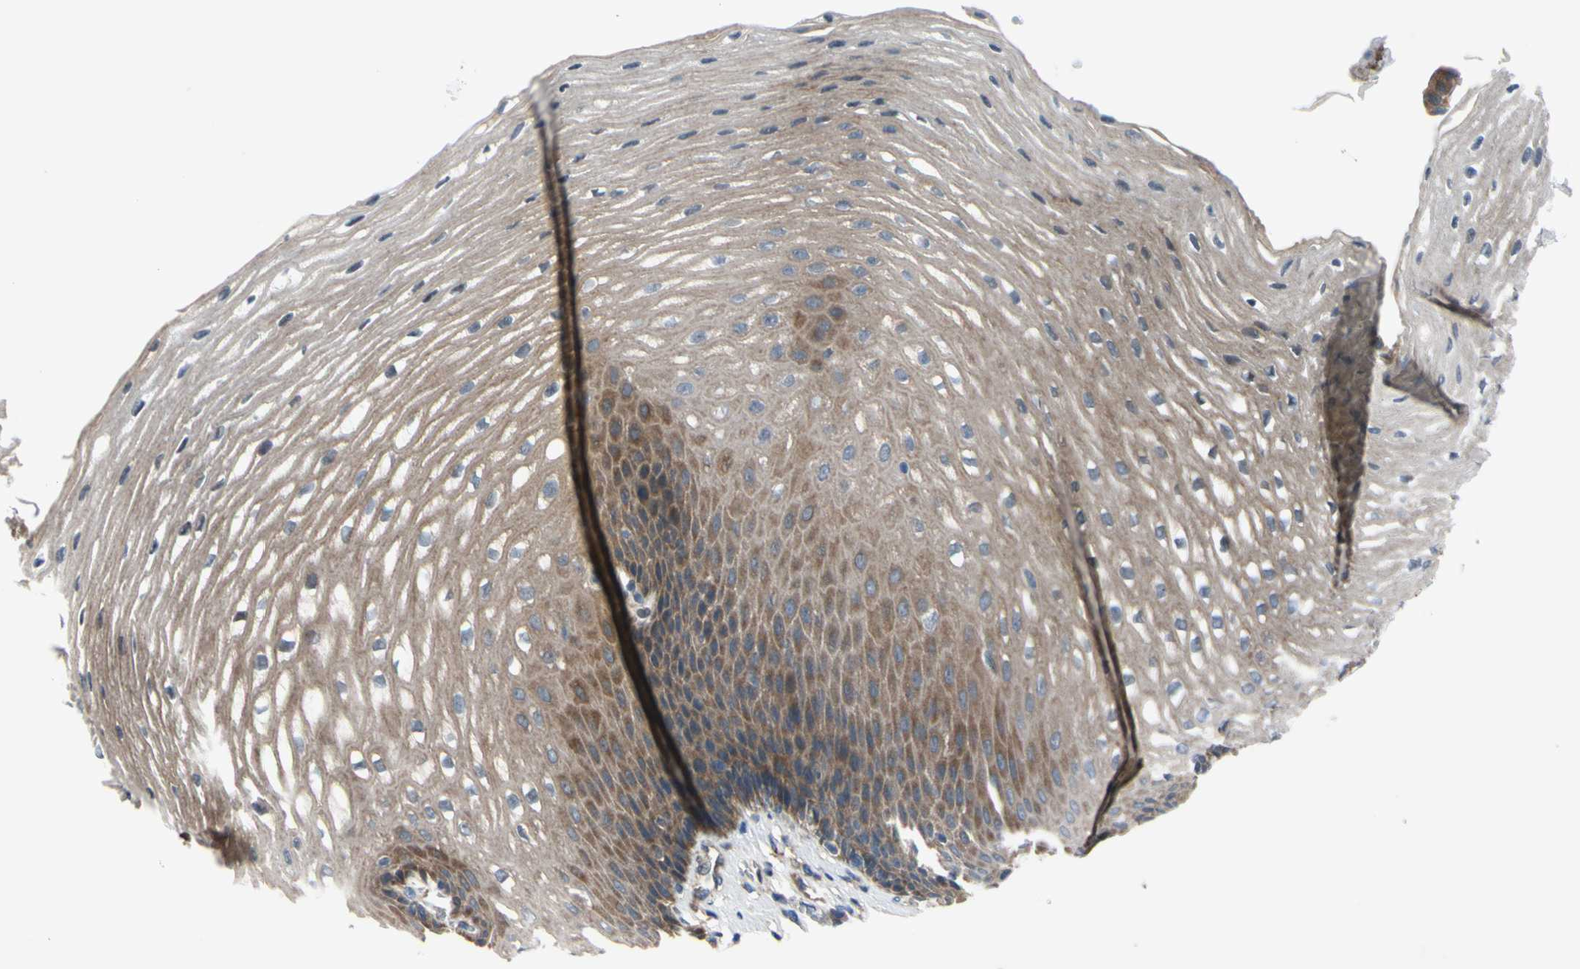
{"staining": {"intensity": "moderate", "quantity": ">75%", "location": "cytoplasmic/membranous"}, "tissue": "esophagus", "cell_type": "Squamous epithelial cells", "image_type": "normal", "snomed": [{"axis": "morphology", "description": "Normal tissue, NOS"}, {"axis": "topography", "description": "Esophagus"}], "caption": "Human esophagus stained for a protein (brown) exhibits moderate cytoplasmic/membranous positive staining in about >75% of squamous epithelial cells.", "gene": "SVIL", "patient": {"sex": "male", "age": 48}}